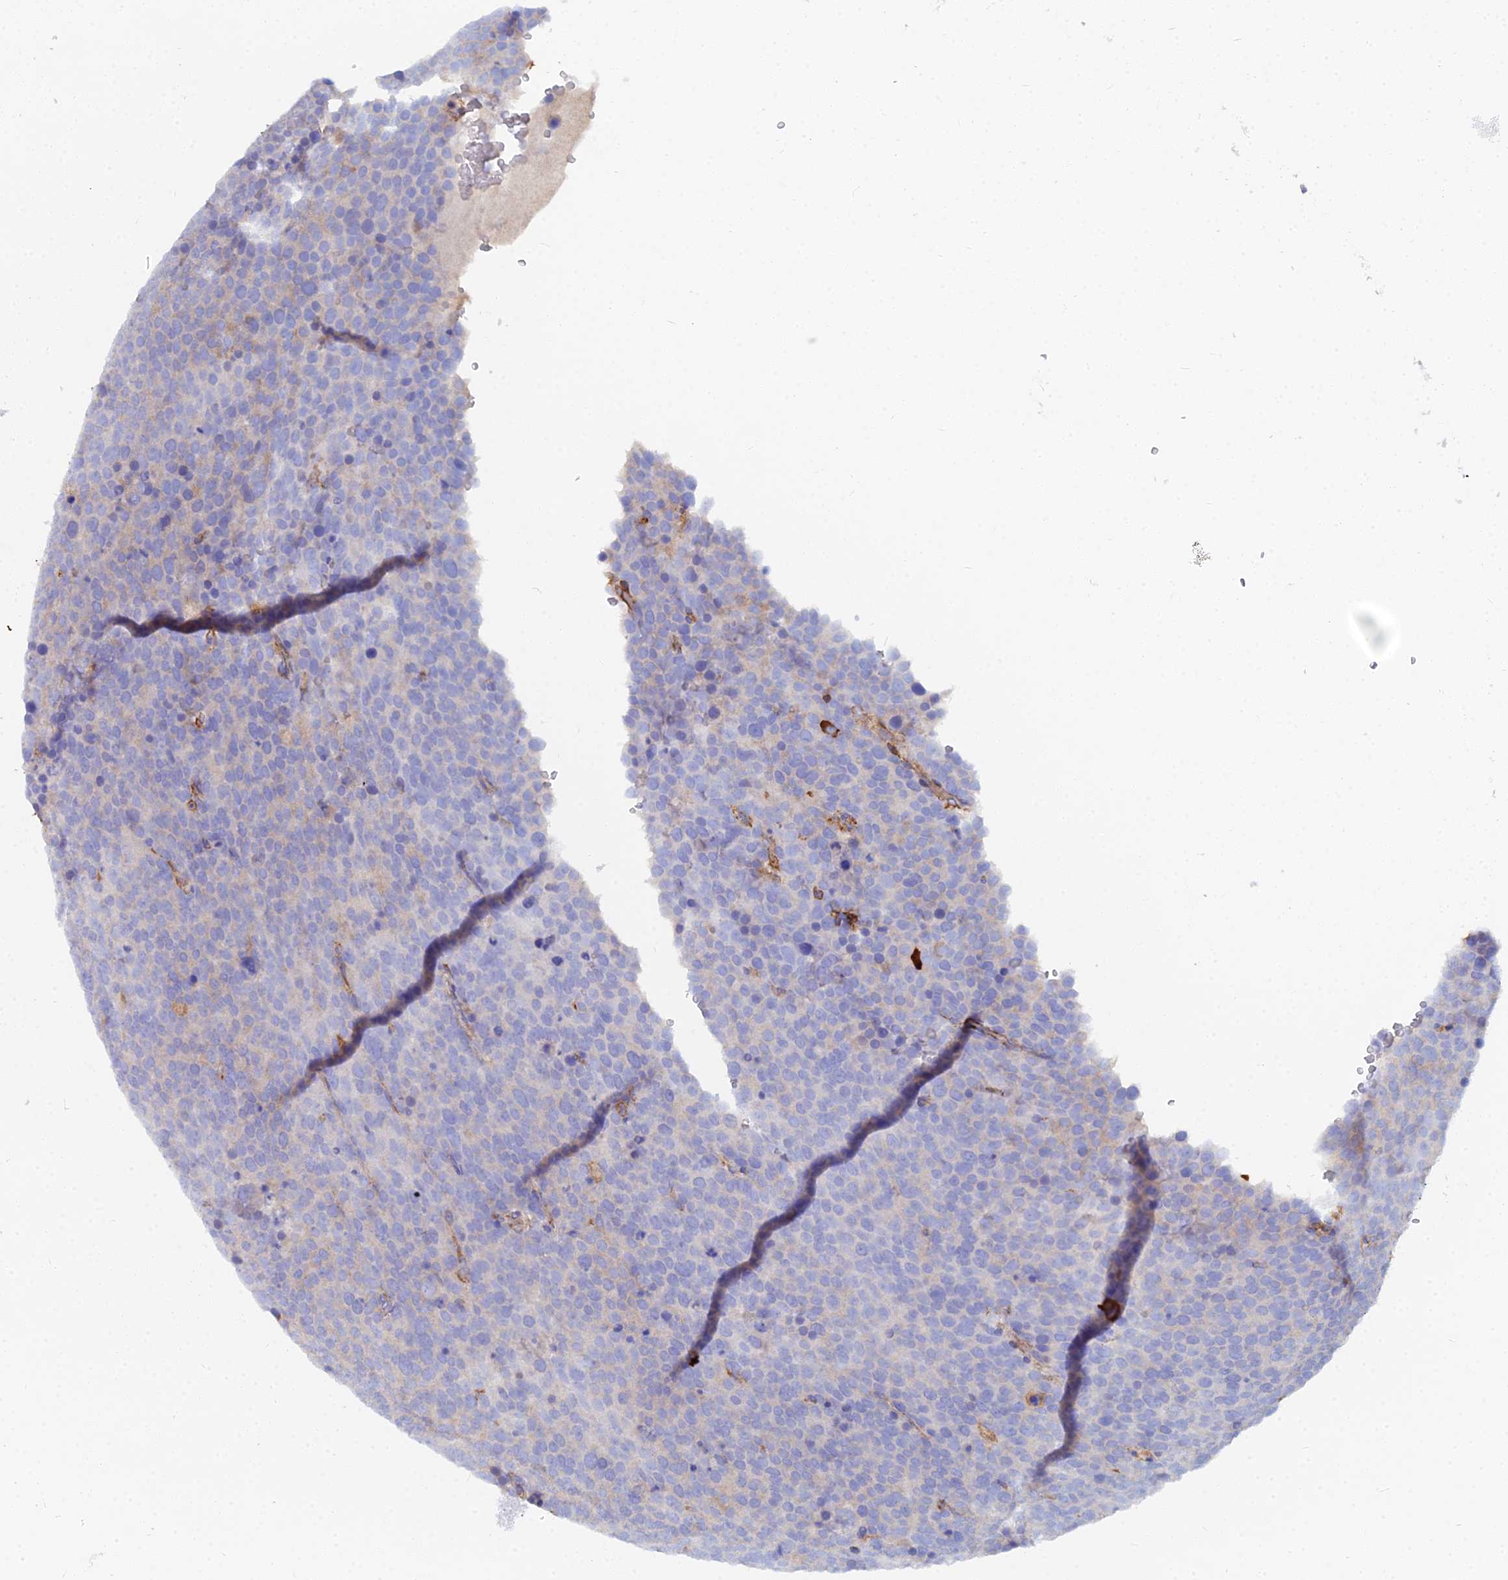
{"staining": {"intensity": "negative", "quantity": "none", "location": "none"}, "tissue": "testis cancer", "cell_type": "Tumor cells", "image_type": "cancer", "snomed": [{"axis": "morphology", "description": "Seminoma, NOS"}, {"axis": "topography", "description": "Testis"}], "caption": "Tumor cells show no significant protein staining in testis seminoma.", "gene": "GPR42", "patient": {"sex": "male", "age": 71}}